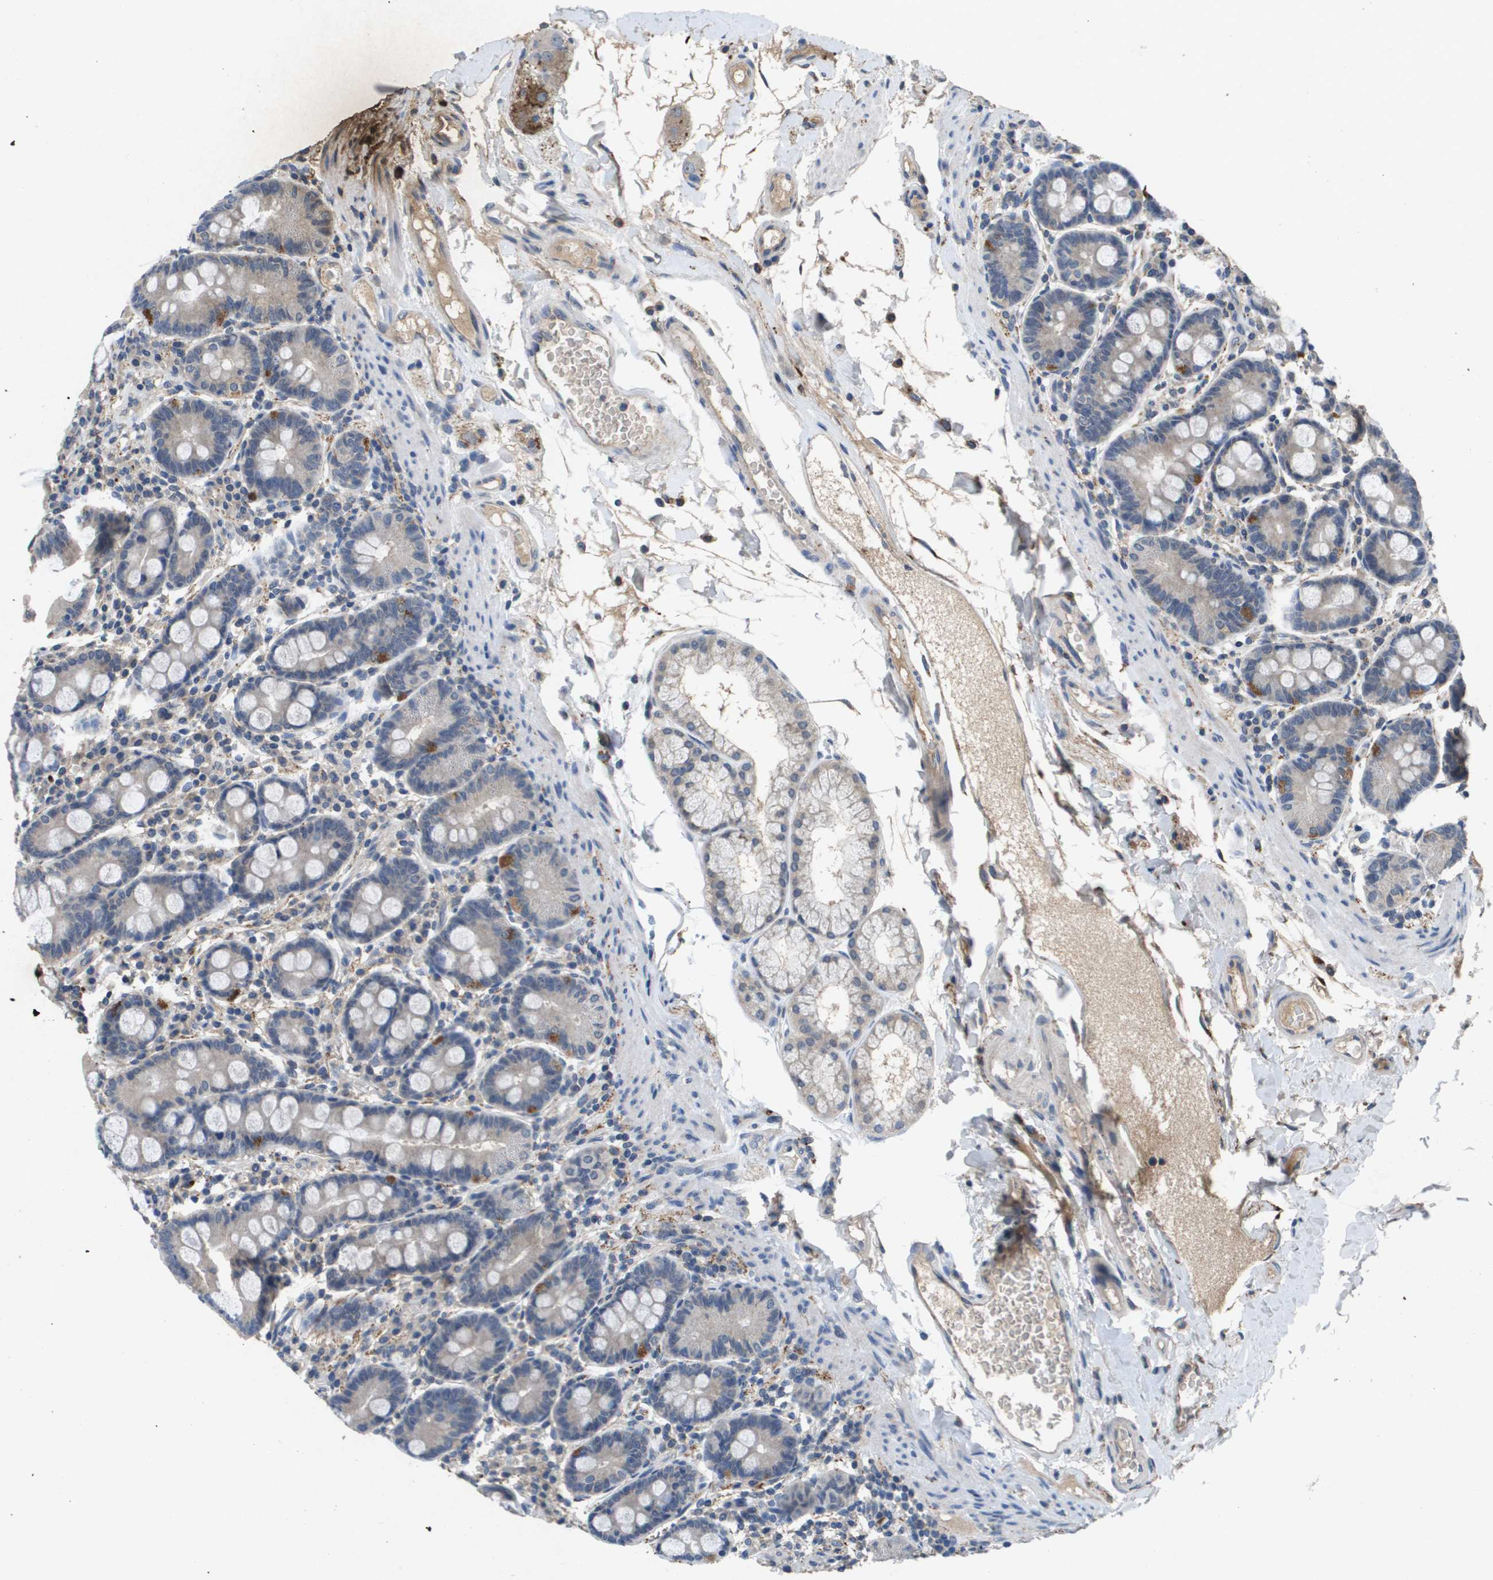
{"staining": {"intensity": "weak", "quantity": "<25%", "location": "cytoplasmic/membranous"}, "tissue": "duodenum", "cell_type": "Glandular cells", "image_type": "normal", "snomed": [{"axis": "morphology", "description": "Normal tissue, NOS"}, {"axis": "topography", "description": "Duodenum"}], "caption": "Photomicrograph shows no significant protein expression in glandular cells of unremarkable duodenum.", "gene": "PROC", "patient": {"sex": "male", "age": 50}}